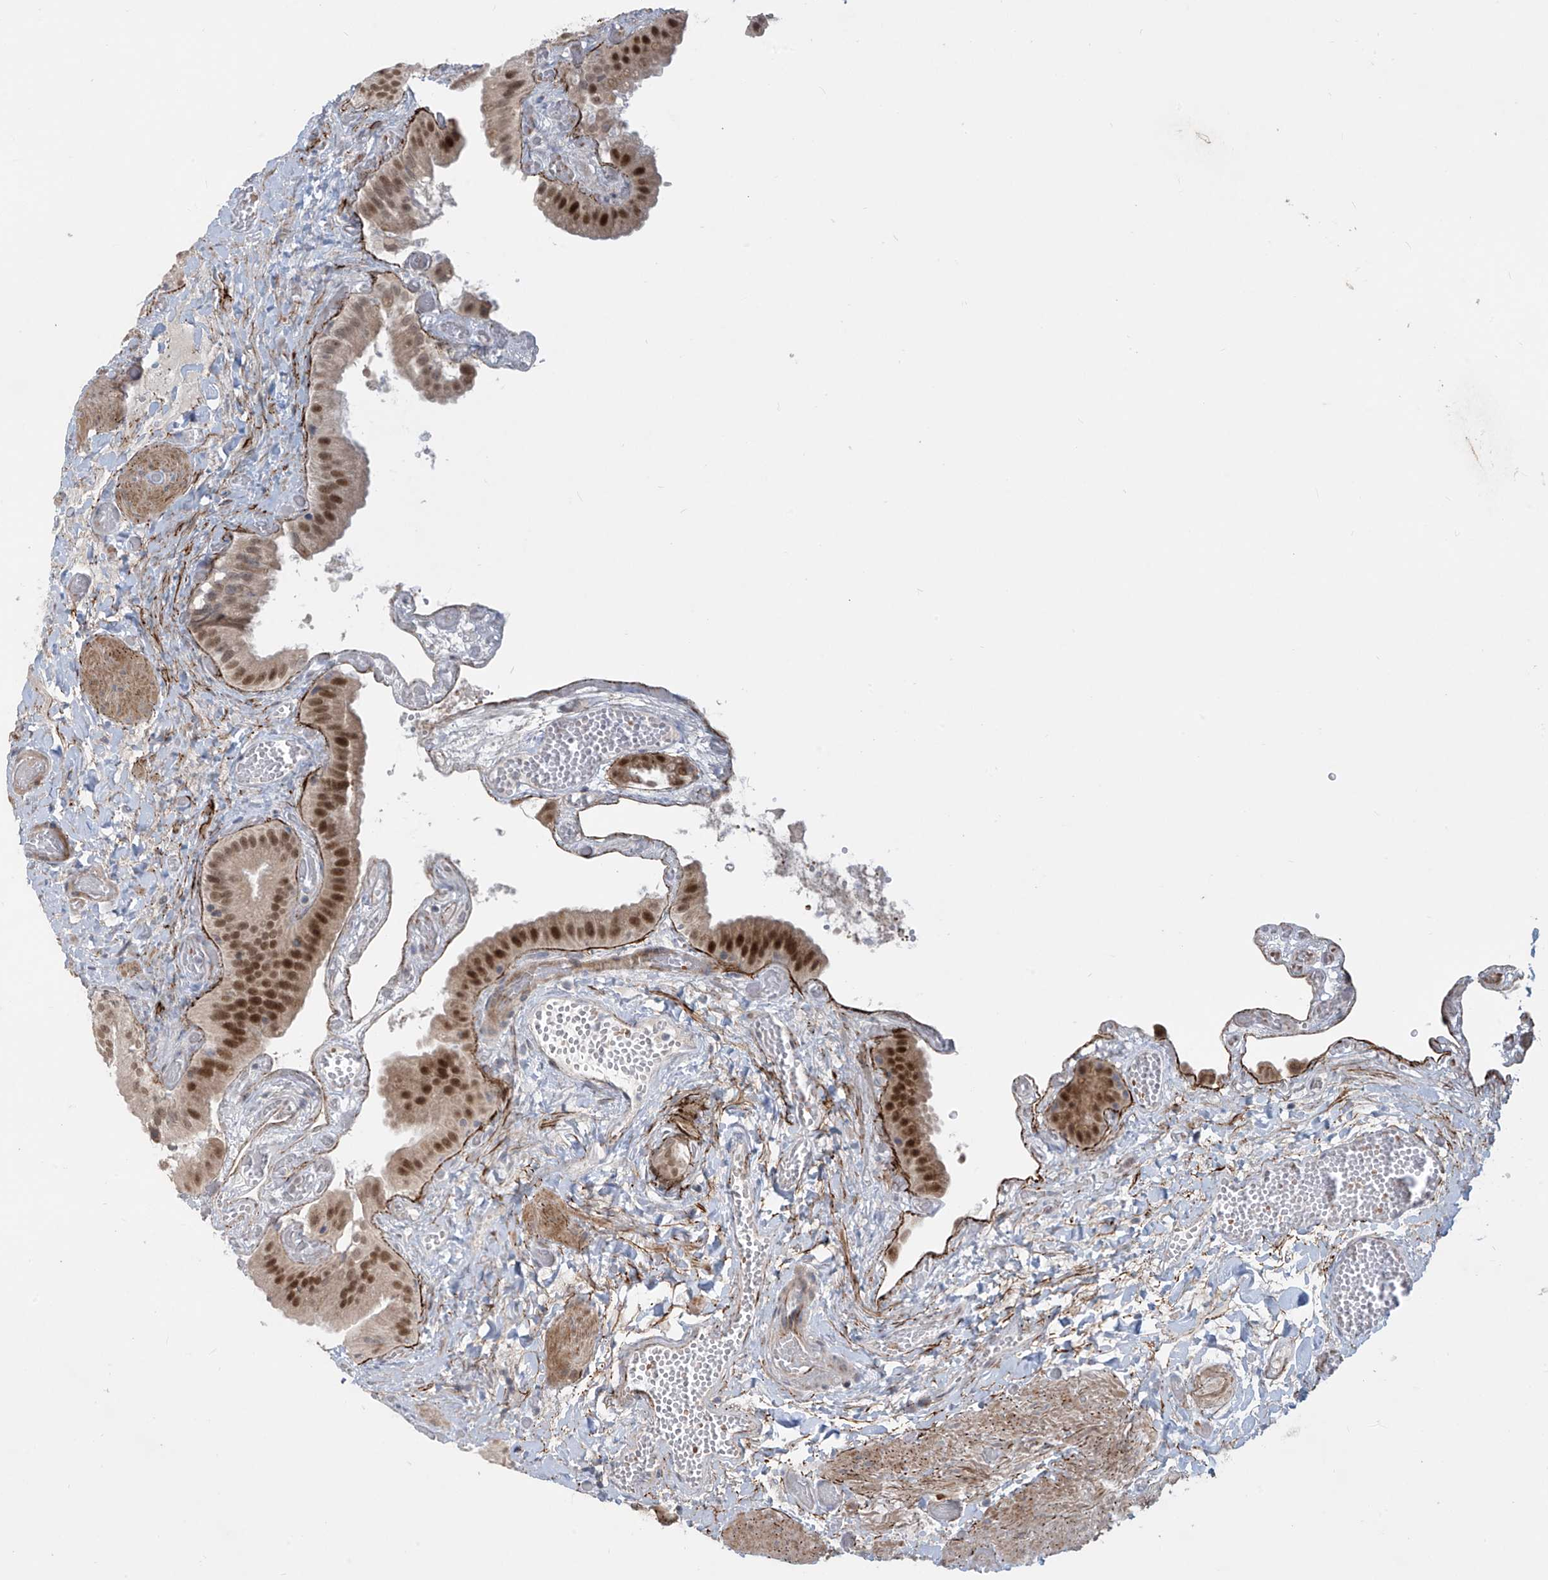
{"staining": {"intensity": "moderate", "quantity": ">75%", "location": "nuclear"}, "tissue": "gallbladder", "cell_type": "Glandular cells", "image_type": "normal", "snomed": [{"axis": "morphology", "description": "Normal tissue, NOS"}, {"axis": "topography", "description": "Gallbladder"}], "caption": "Gallbladder stained with DAB immunohistochemistry reveals medium levels of moderate nuclear expression in approximately >75% of glandular cells. (DAB (3,3'-diaminobenzidine) IHC with brightfield microscopy, high magnification).", "gene": "LAGE3", "patient": {"sex": "female", "age": 64}}